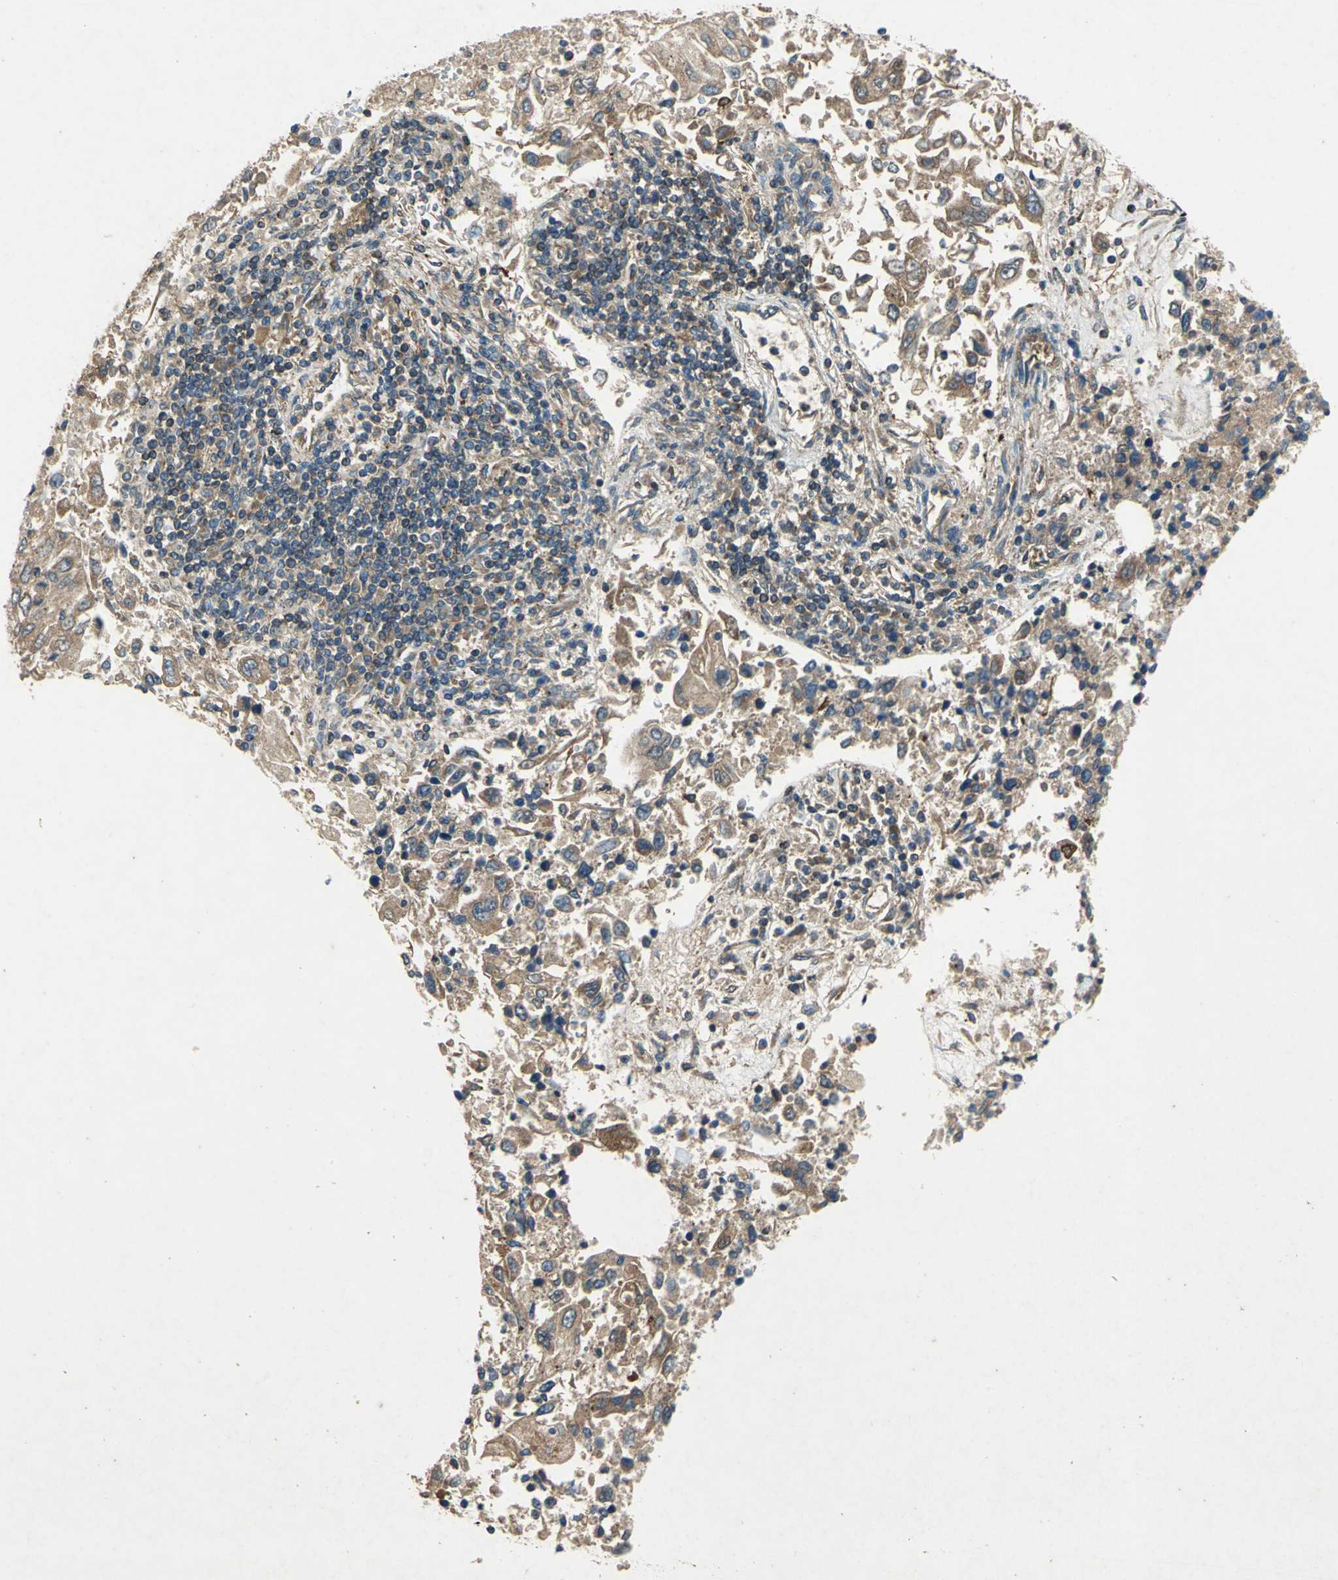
{"staining": {"intensity": "negative", "quantity": "none", "location": "none"}, "tissue": "lung cancer", "cell_type": "Tumor cells", "image_type": "cancer", "snomed": [{"axis": "morphology", "description": "Adenocarcinoma, NOS"}, {"axis": "topography", "description": "Lung"}], "caption": "A histopathology image of adenocarcinoma (lung) stained for a protein shows no brown staining in tumor cells.", "gene": "EMCN", "patient": {"sex": "male", "age": 84}}